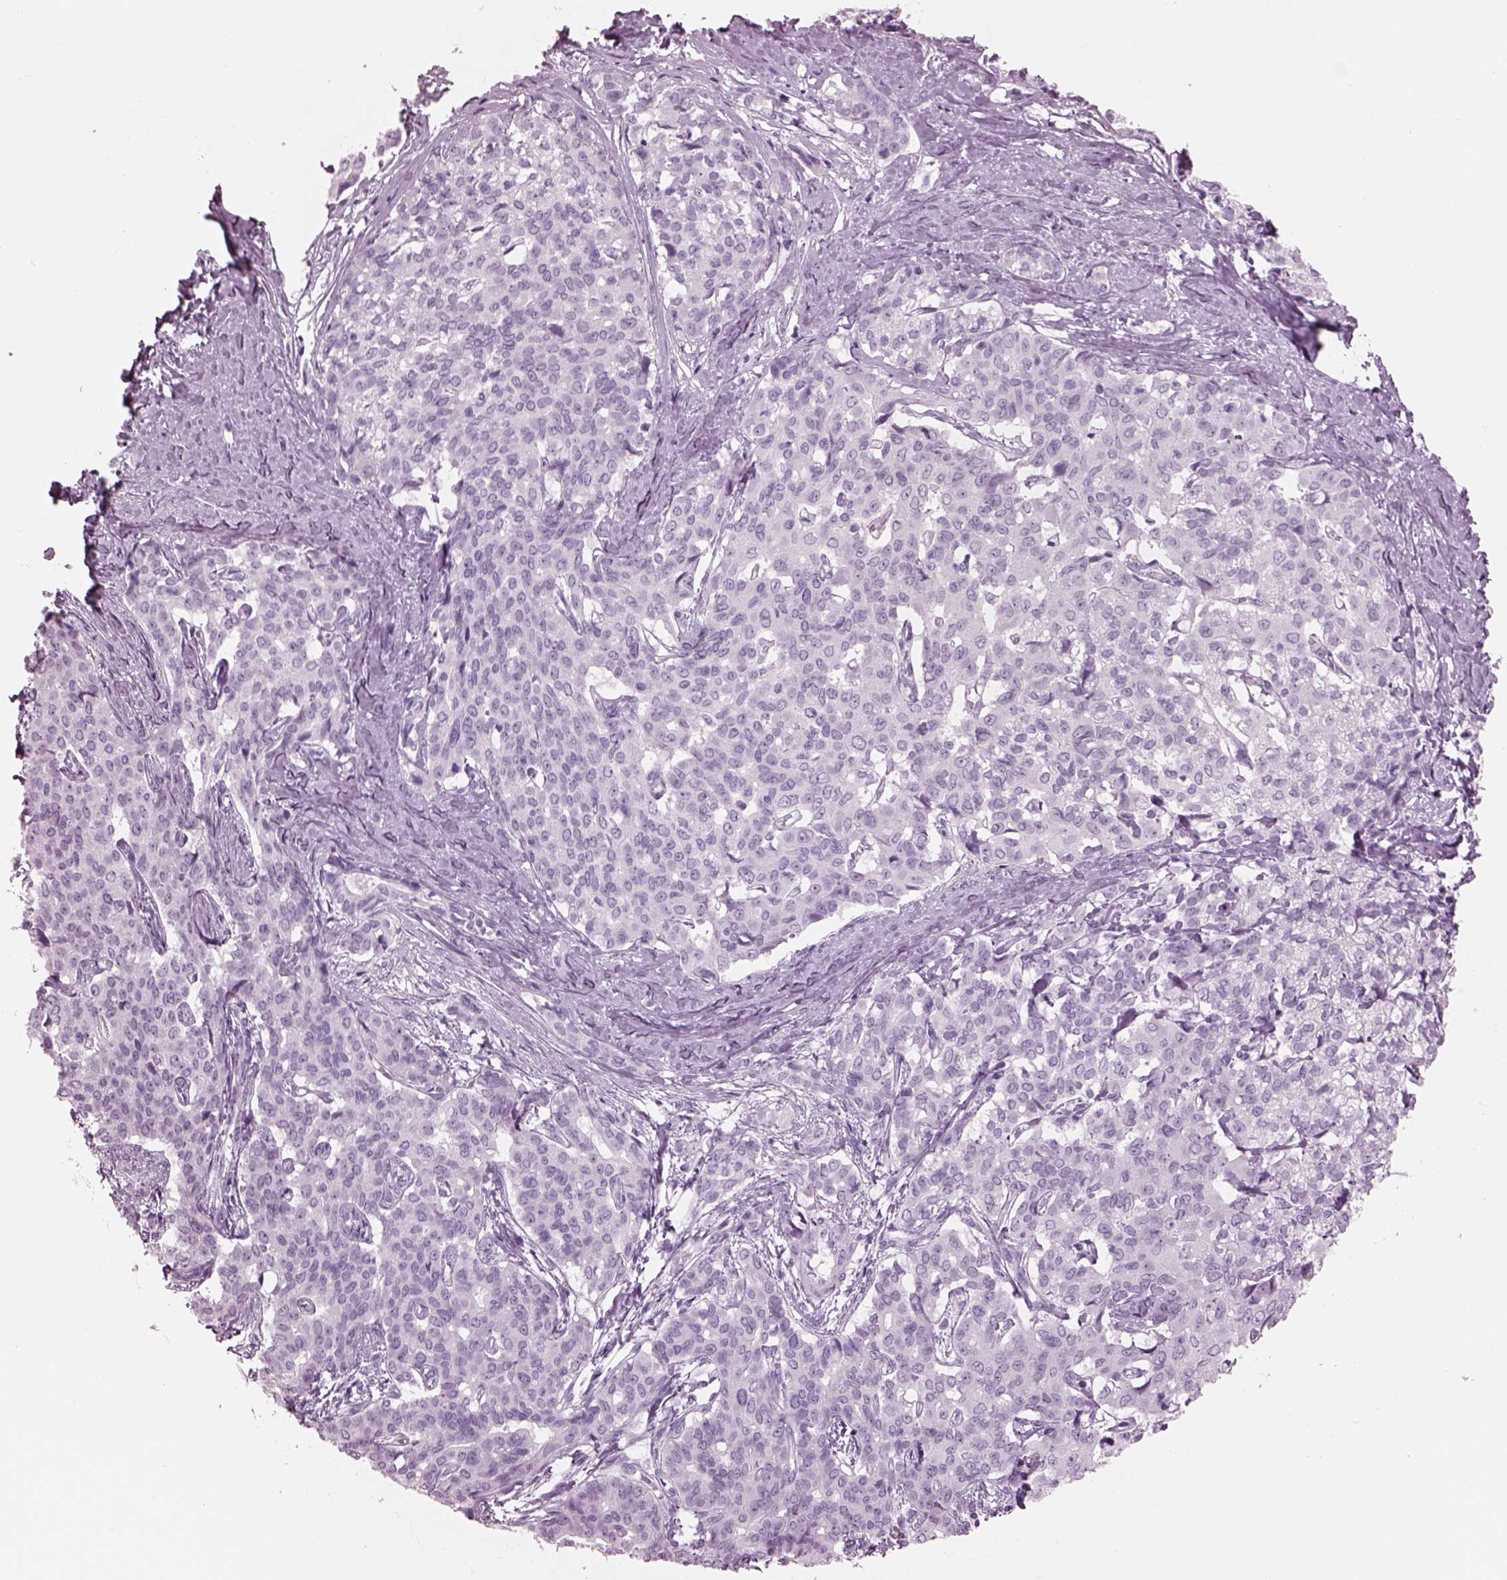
{"staining": {"intensity": "negative", "quantity": "none", "location": "none"}, "tissue": "liver cancer", "cell_type": "Tumor cells", "image_type": "cancer", "snomed": [{"axis": "morphology", "description": "Cholangiocarcinoma"}, {"axis": "topography", "description": "Liver"}], "caption": "Histopathology image shows no protein staining in tumor cells of liver cancer tissue.", "gene": "PACRG", "patient": {"sex": "female", "age": 47}}